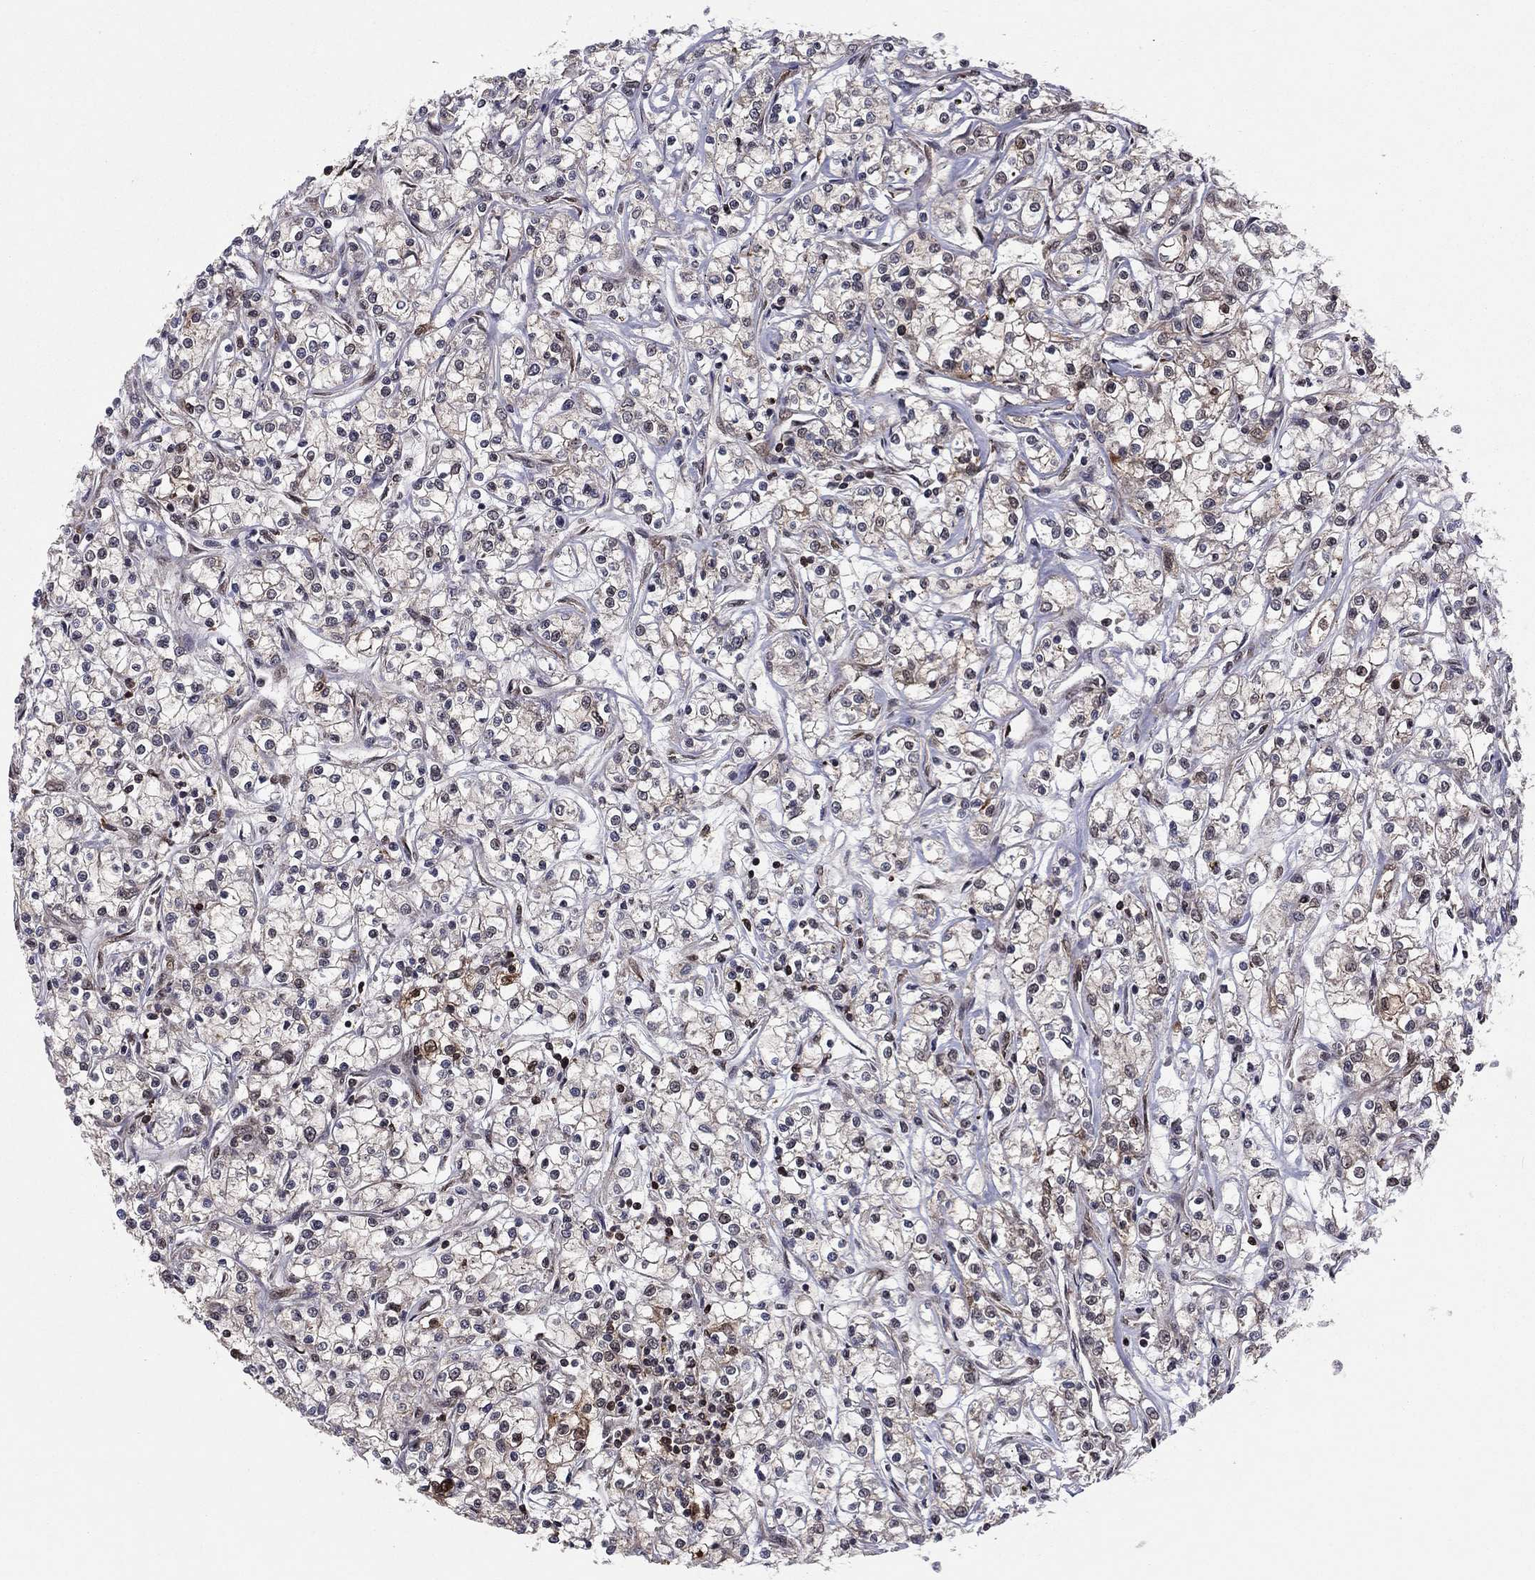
{"staining": {"intensity": "weak", "quantity": "<25%", "location": "cytoplasmic/membranous"}, "tissue": "renal cancer", "cell_type": "Tumor cells", "image_type": "cancer", "snomed": [{"axis": "morphology", "description": "Adenocarcinoma, NOS"}, {"axis": "topography", "description": "Kidney"}], "caption": "Renal cancer (adenocarcinoma) was stained to show a protein in brown. There is no significant positivity in tumor cells.", "gene": "SSX2IP", "patient": {"sex": "female", "age": 59}}